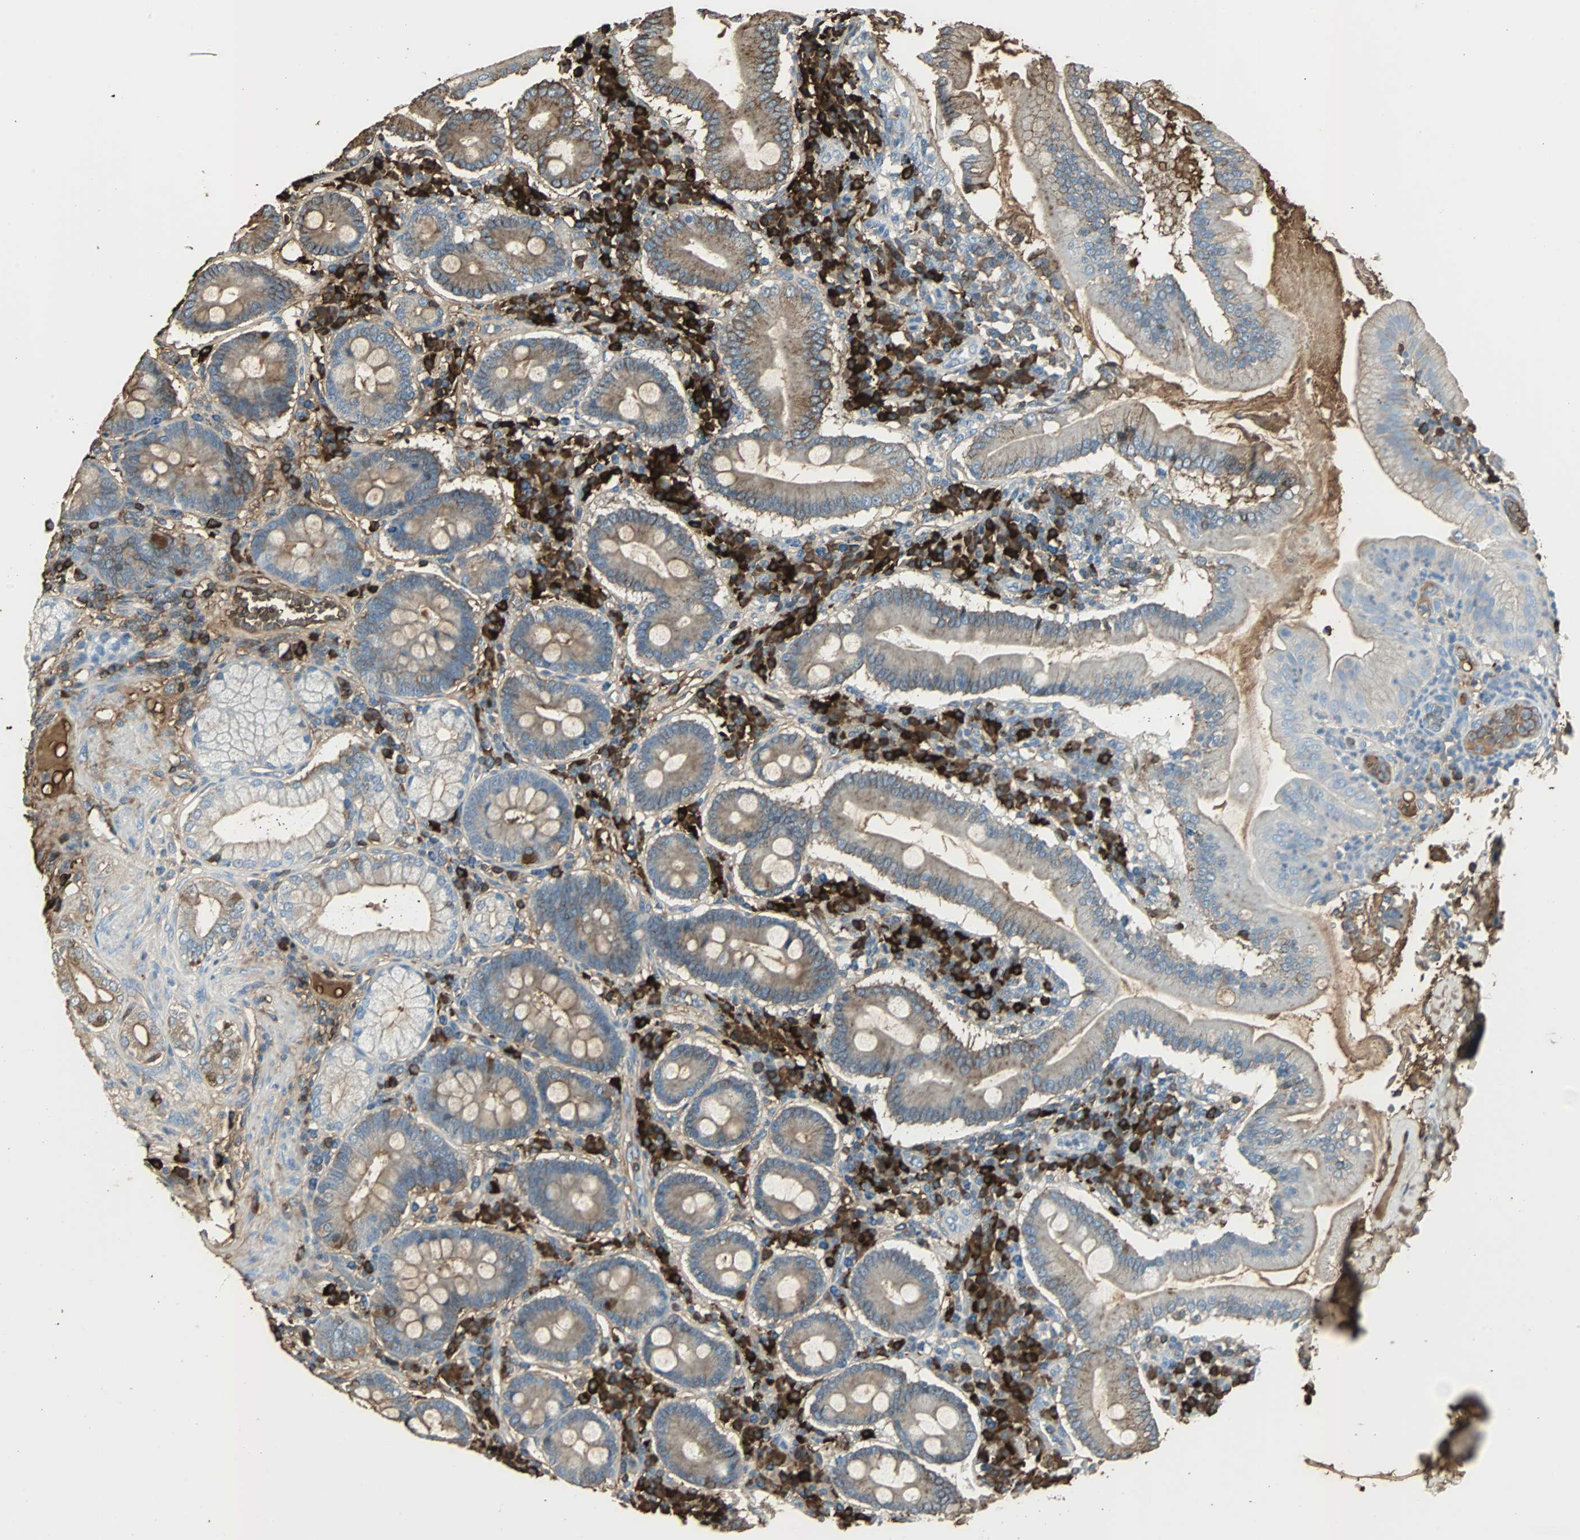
{"staining": {"intensity": "weak", "quantity": "25%-75%", "location": "cytoplasmic/membranous"}, "tissue": "duodenum", "cell_type": "Glandular cells", "image_type": "normal", "snomed": [{"axis": "morphology", "description": "Normal tissue, NOS"}, {"axis": "topography", "description": "Duodenum"}], "caption": "Duodenum stained for a protein (brown) exhibits weak cytoplasmic/membranous positive staining in approximately 25%-75% of glandular cells.", "gene": "IGHA1", "patient": {"sex": "male", "age": 50}}